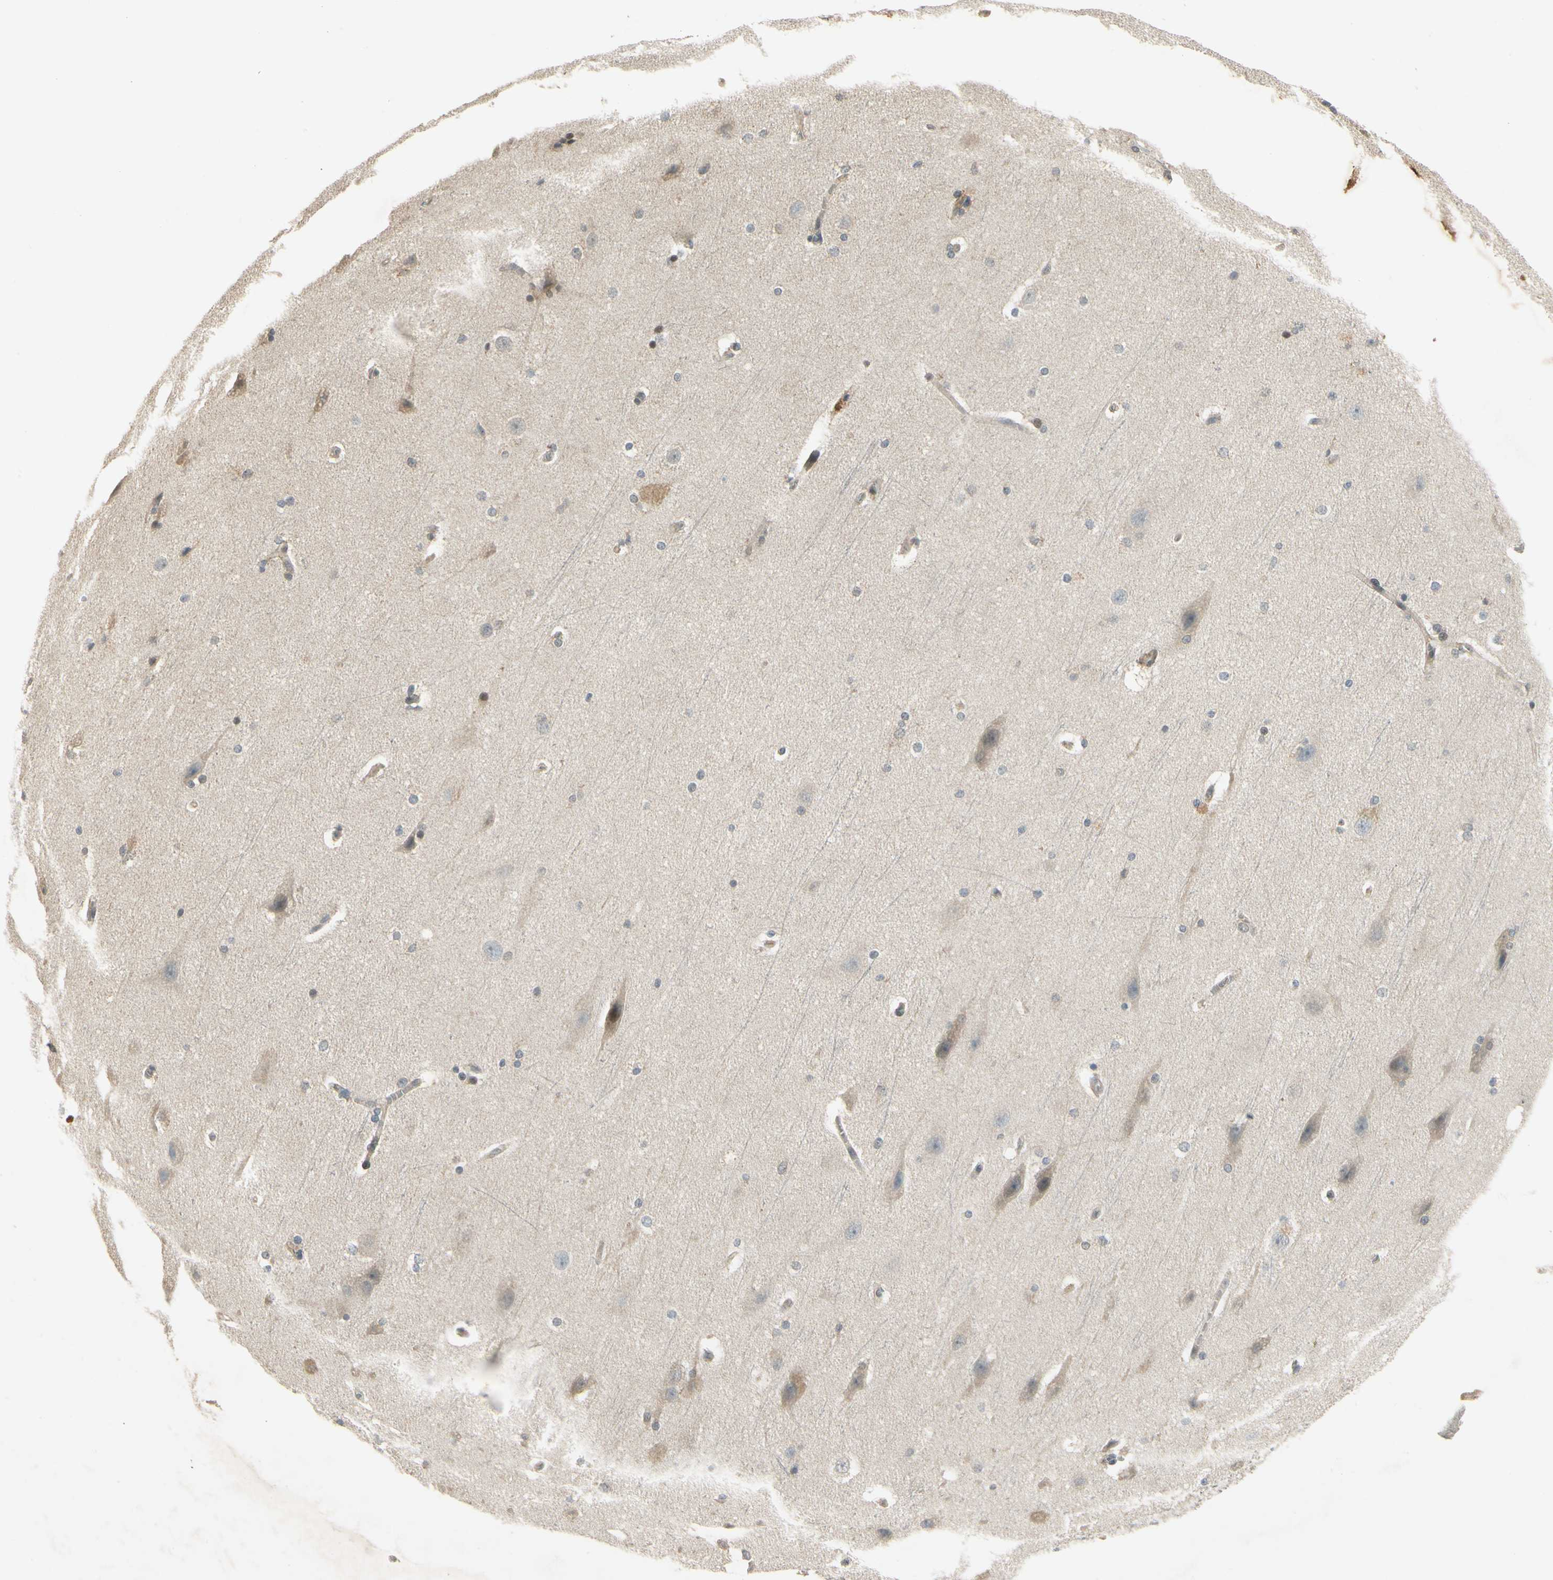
{"staining": {"intensity": "weak", "quantity": ">75%", "location": "cytoplasmic/membranous"}, "tissue": "cerebral cortex", "cell_type": "Endothelial cells", "image_type": "normal", "snomed": [{"axis": "morphology", "description": "Normal tissue, NOS"}, {"axis": "topography", "description": "Cerebral cortex"}, {"axis": "topography", "description": "Hippocampus"}], "caption": "A brown stain labels weak cytoplasmic/membranous staining of a protein in endothelial cells of normal cerebral cortex.", "gene": "EPHB3", "patient": {"sex": "female", "age": 19}}